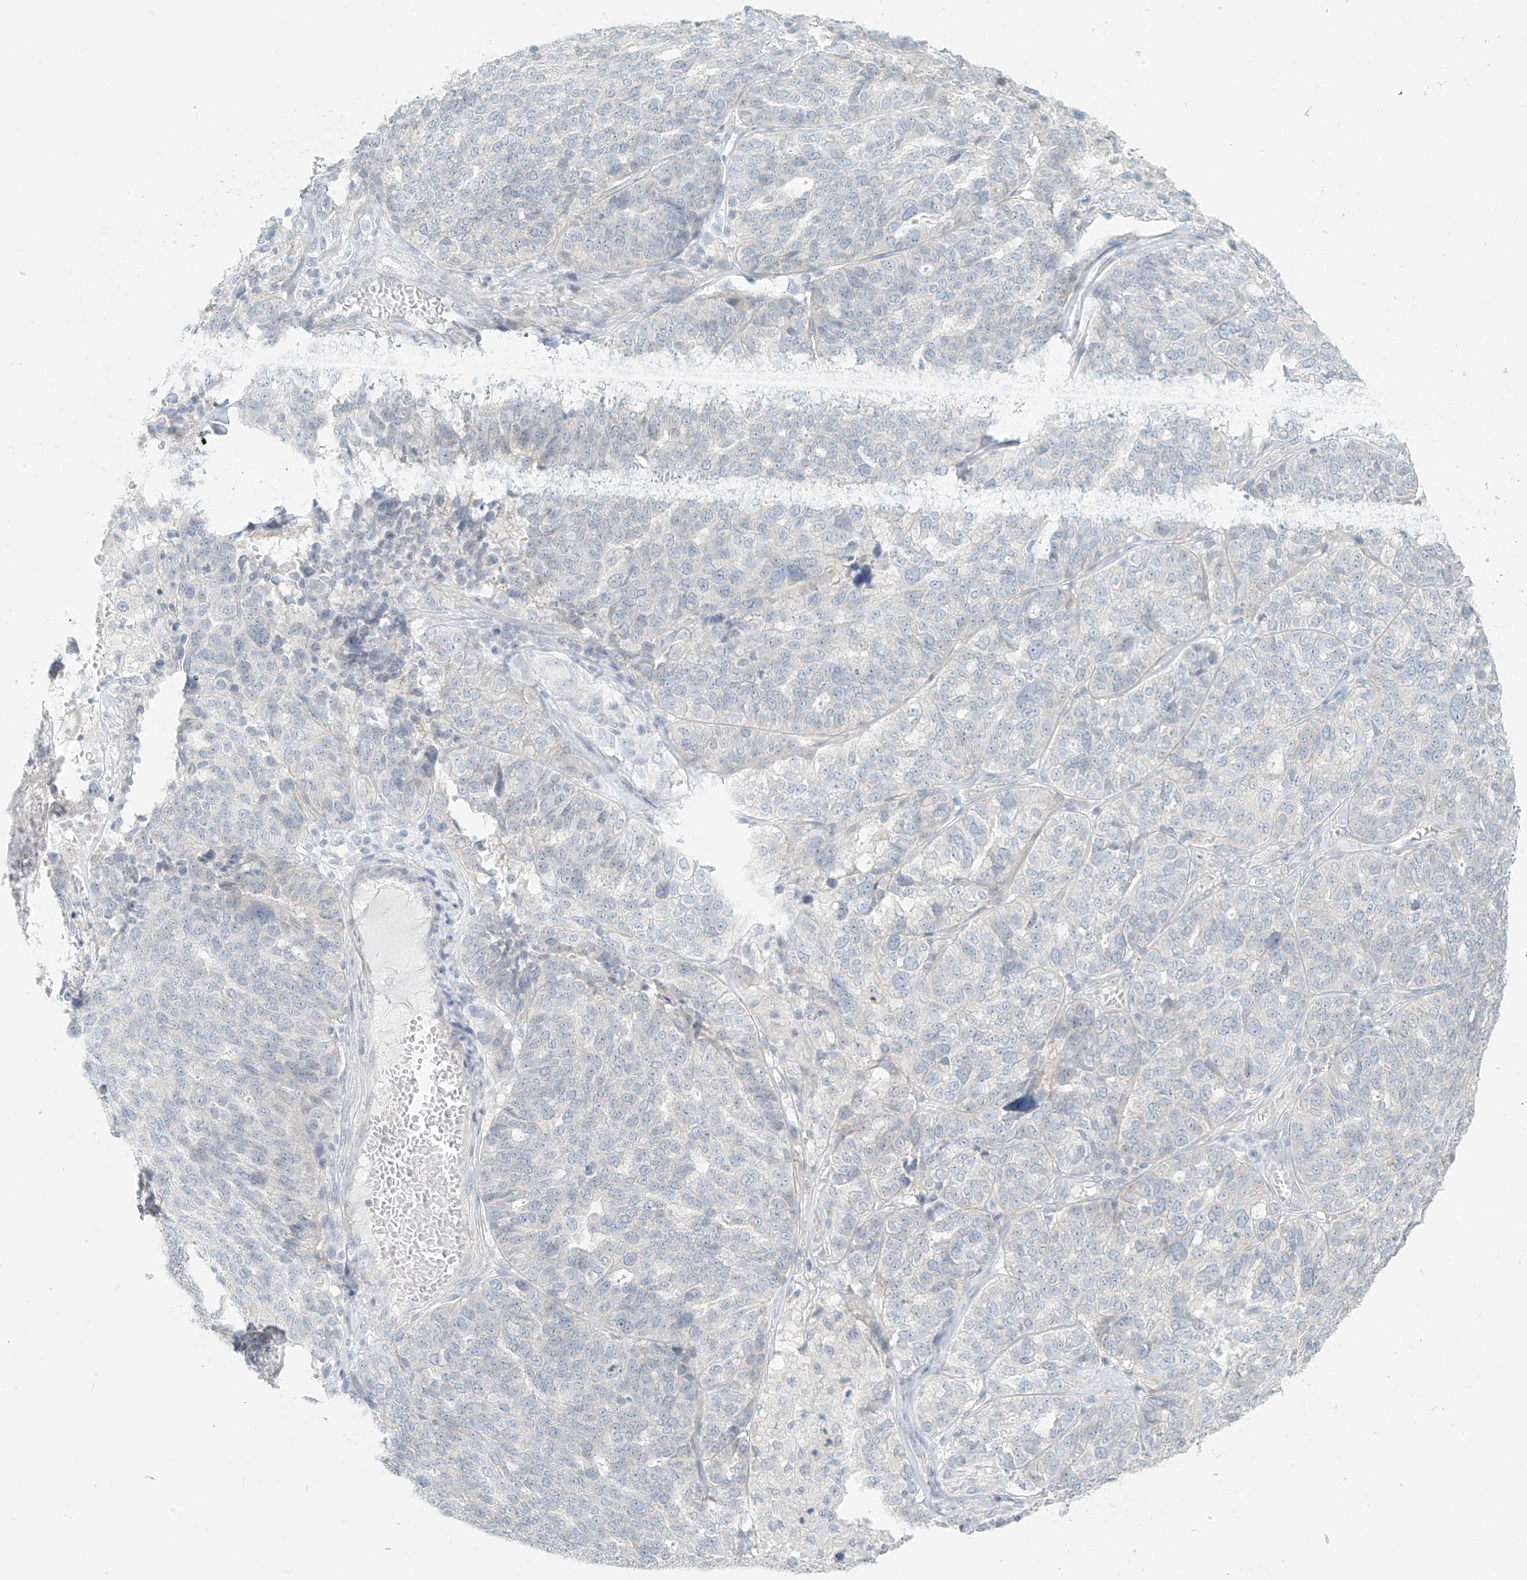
{"staining": {"intensity": "negative", "quantity": "none", "location": "none"}, "tissue": "ovarian cancer", "cell_type": "Tumor cells", "image_type": "cancer", "snomed": [{"axis": "morphology", "description": "Cystadenocarcinoma, serous, NOS"}, {"axis": "topography", "description": "Ovary"}], "caption": "The image exhibits no significant staining in tumor cells of ovarian cancer. The staining is performed using DAB brown chromogen with nuclei counter-stained in using hematoxylin.", "gene": "OSBPL7", "patient": {"sex": "female", "age": 59}}